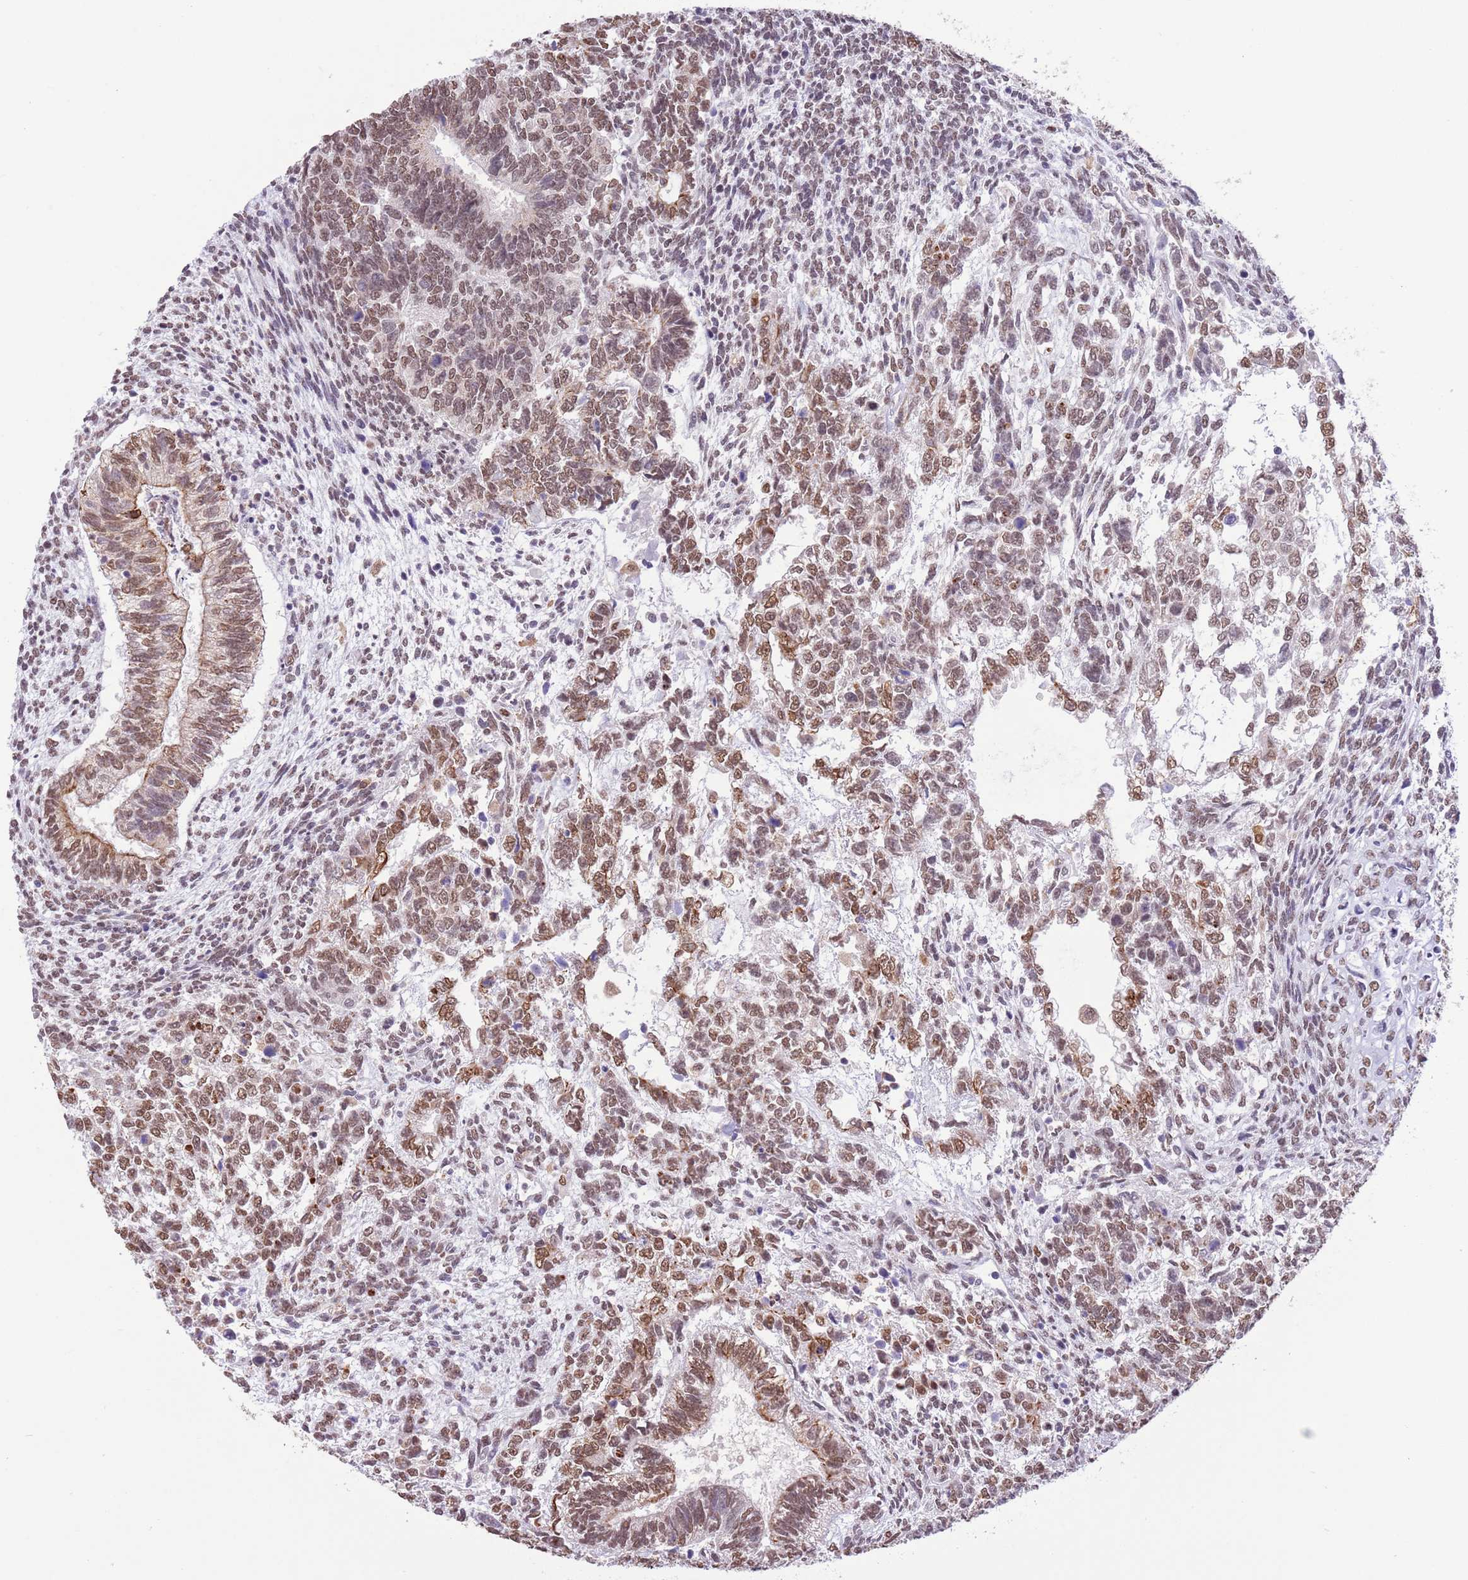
{"staining": {"intensity": "moderate", "quantity": ">75%", "location": "nuclear"}, "tissue": "testis cancer", "cell_type": "Tumor cells", "image_type": "cancer", "snomed": [{"axis": "morphology", "description": "Carcinoma, Embryonal, NOS"}, {"axis": "topography", "description": "Testis"}], "caption": "A high-resolution micrograph shows immunohistochemistry staining of embryonal carcinoma (testis), which shows moderate nuclear staining in approximately >75% of tumor cells.", "gene": "TRIM32", "patient": {"sex": "male", "age": 23}}